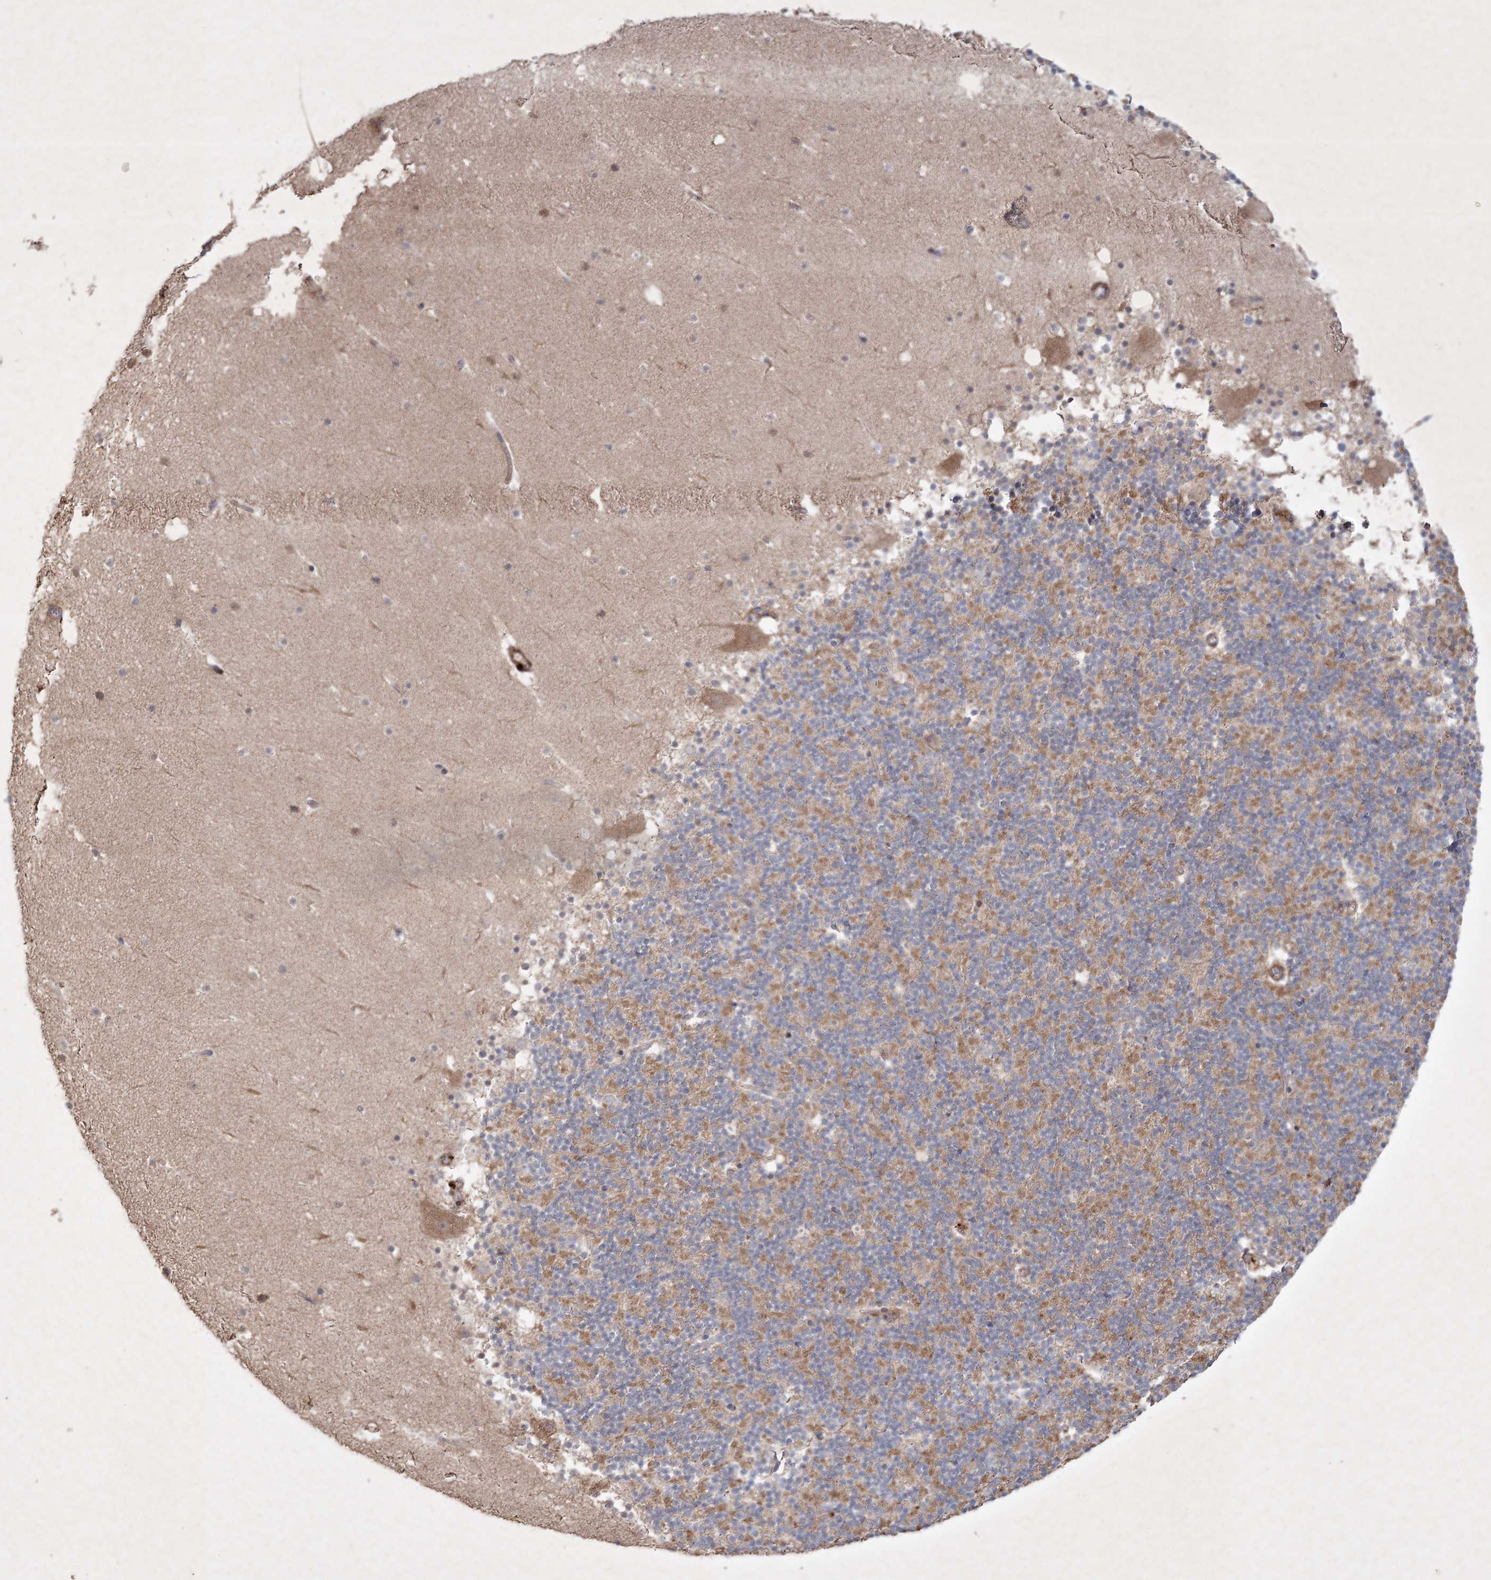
{"staining": {"intensity": "moderate", "quantity": "25%-75%", "location": "cytoplasmic/membranous"}, "tissue": "cerebellum", "cell_type": "Cells in granular layer", "image_type": "normal", "snomed": [{"axis": "morphology", "description": "Normal tissue, NOS"}, {"axis": "topography", "description": "Cerebellum"}], "caption": "Cerebellum stained with DAB immunohistochemistry shows medium levels of moderate cytoplasmic/membranous expression in about 25%-75% of cells in granular layer. The protein is stained brown, and the nuclei are stained in blue (DAB IHC with brightfield microscopy, high magnification).", "gene": "KBTBD4", "patient": {"sex": "male", "age": 57}}